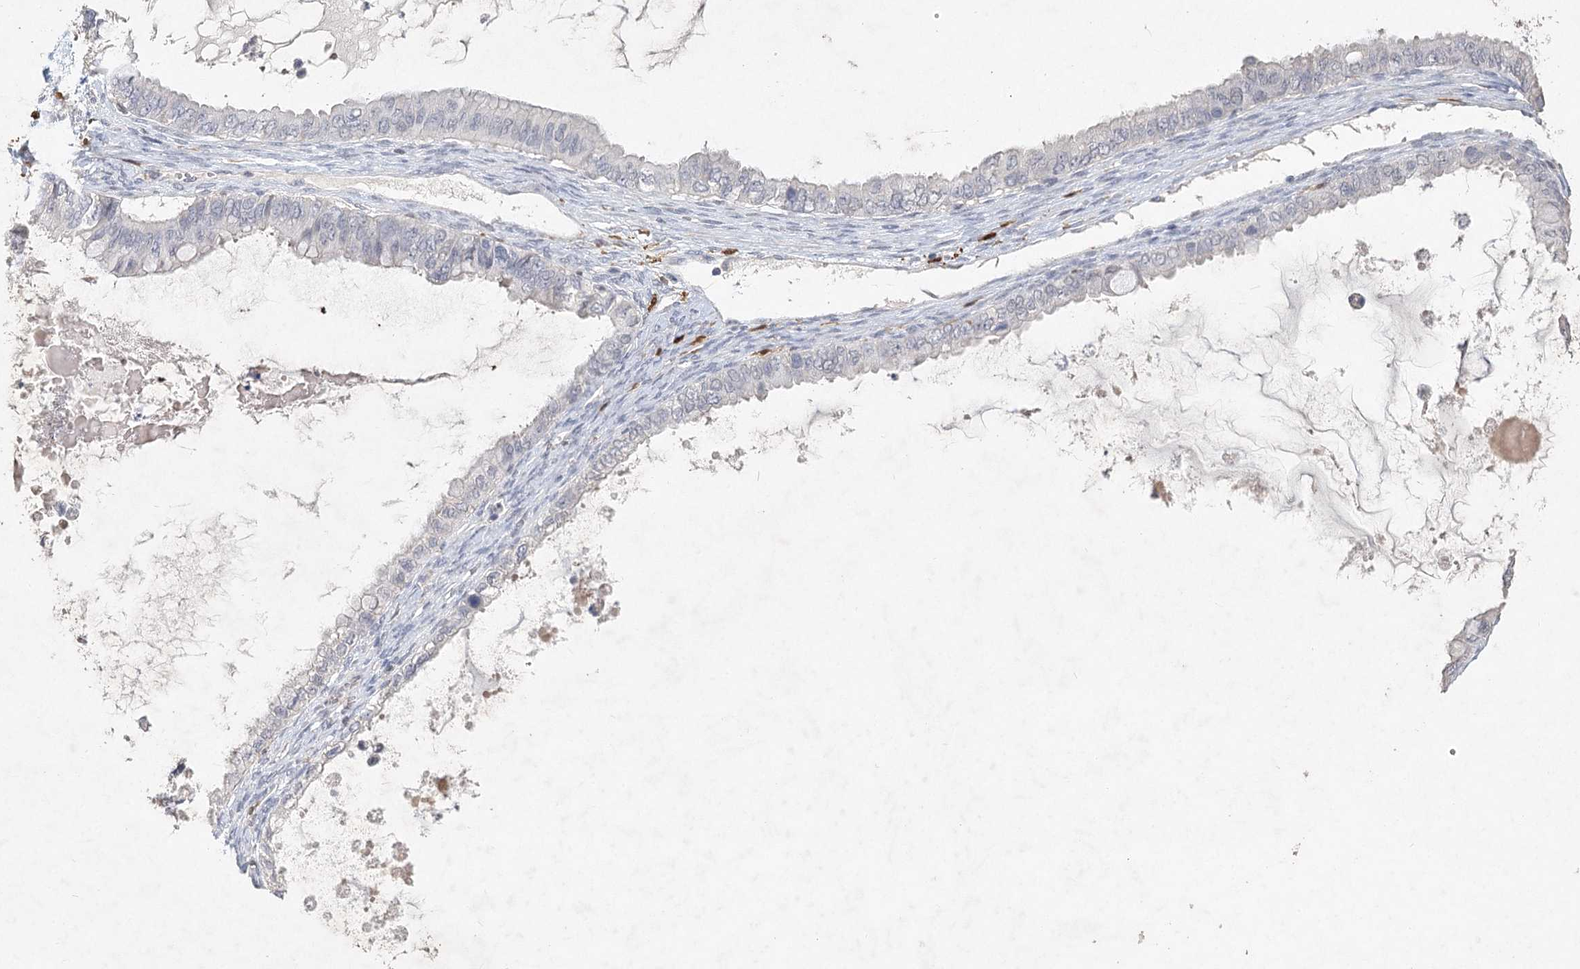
{"staining": {"intensity": "negative", "quantity": "none", "location": "none"}, "tissue": "ovarian cancer", "cell_type": "Tumor cells", "image_type": "cancer", "snomed": [{"axis": "morphology", "description": "Cystadenocarcinoma, mucinous, NOS"}, {"axis": "topography", "description": "Ovary"}], "caption": "Ovarian mucinous cystadenocarcinoma stained for a protein using IHC demonstrates no expression tumor cells.", "gene": "ARSI", "patient": {"sex": "female", "age": 80}}